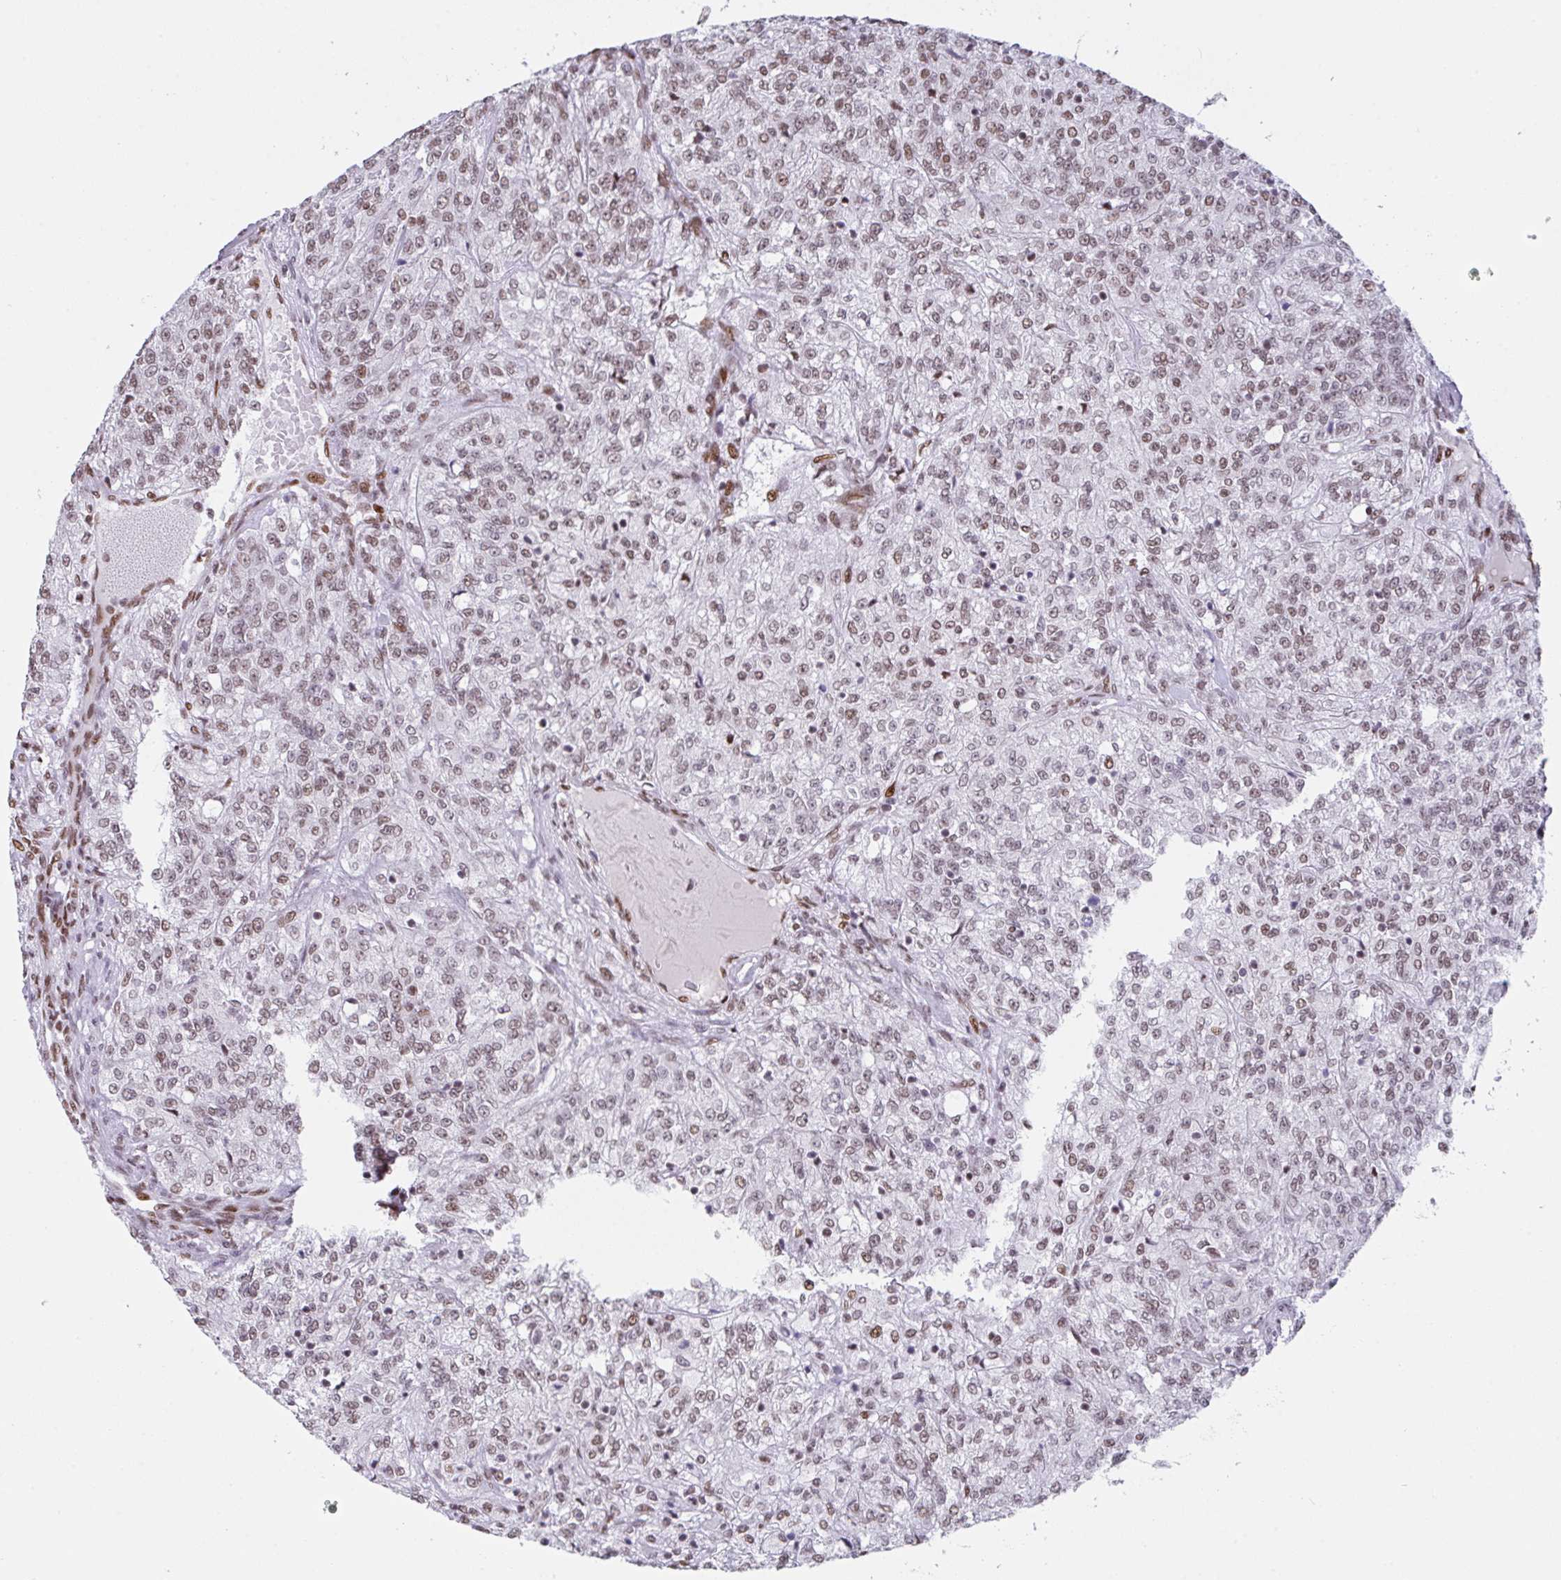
{"staining": {"intensity": "weak", "quantity": ">75%", "location": "nuclear"}, "tissue": "renal cancer", "cell_type": "Tumor cells", "image_type": "cancer", "snomed": [{"axis": "morphology", "description": "Adenocarcinoma, NOS"}, {"axis": "topography", "description": "Kidney"}], "caption": "An immunohistochemistry (IHC) image of tumor tissue is shown. Protein staining in brown highlights weak nuclear positivity in renal cancer within tumor cells.", "gene": "CLP1", "patient": {"sex": "female", "age": 63}}